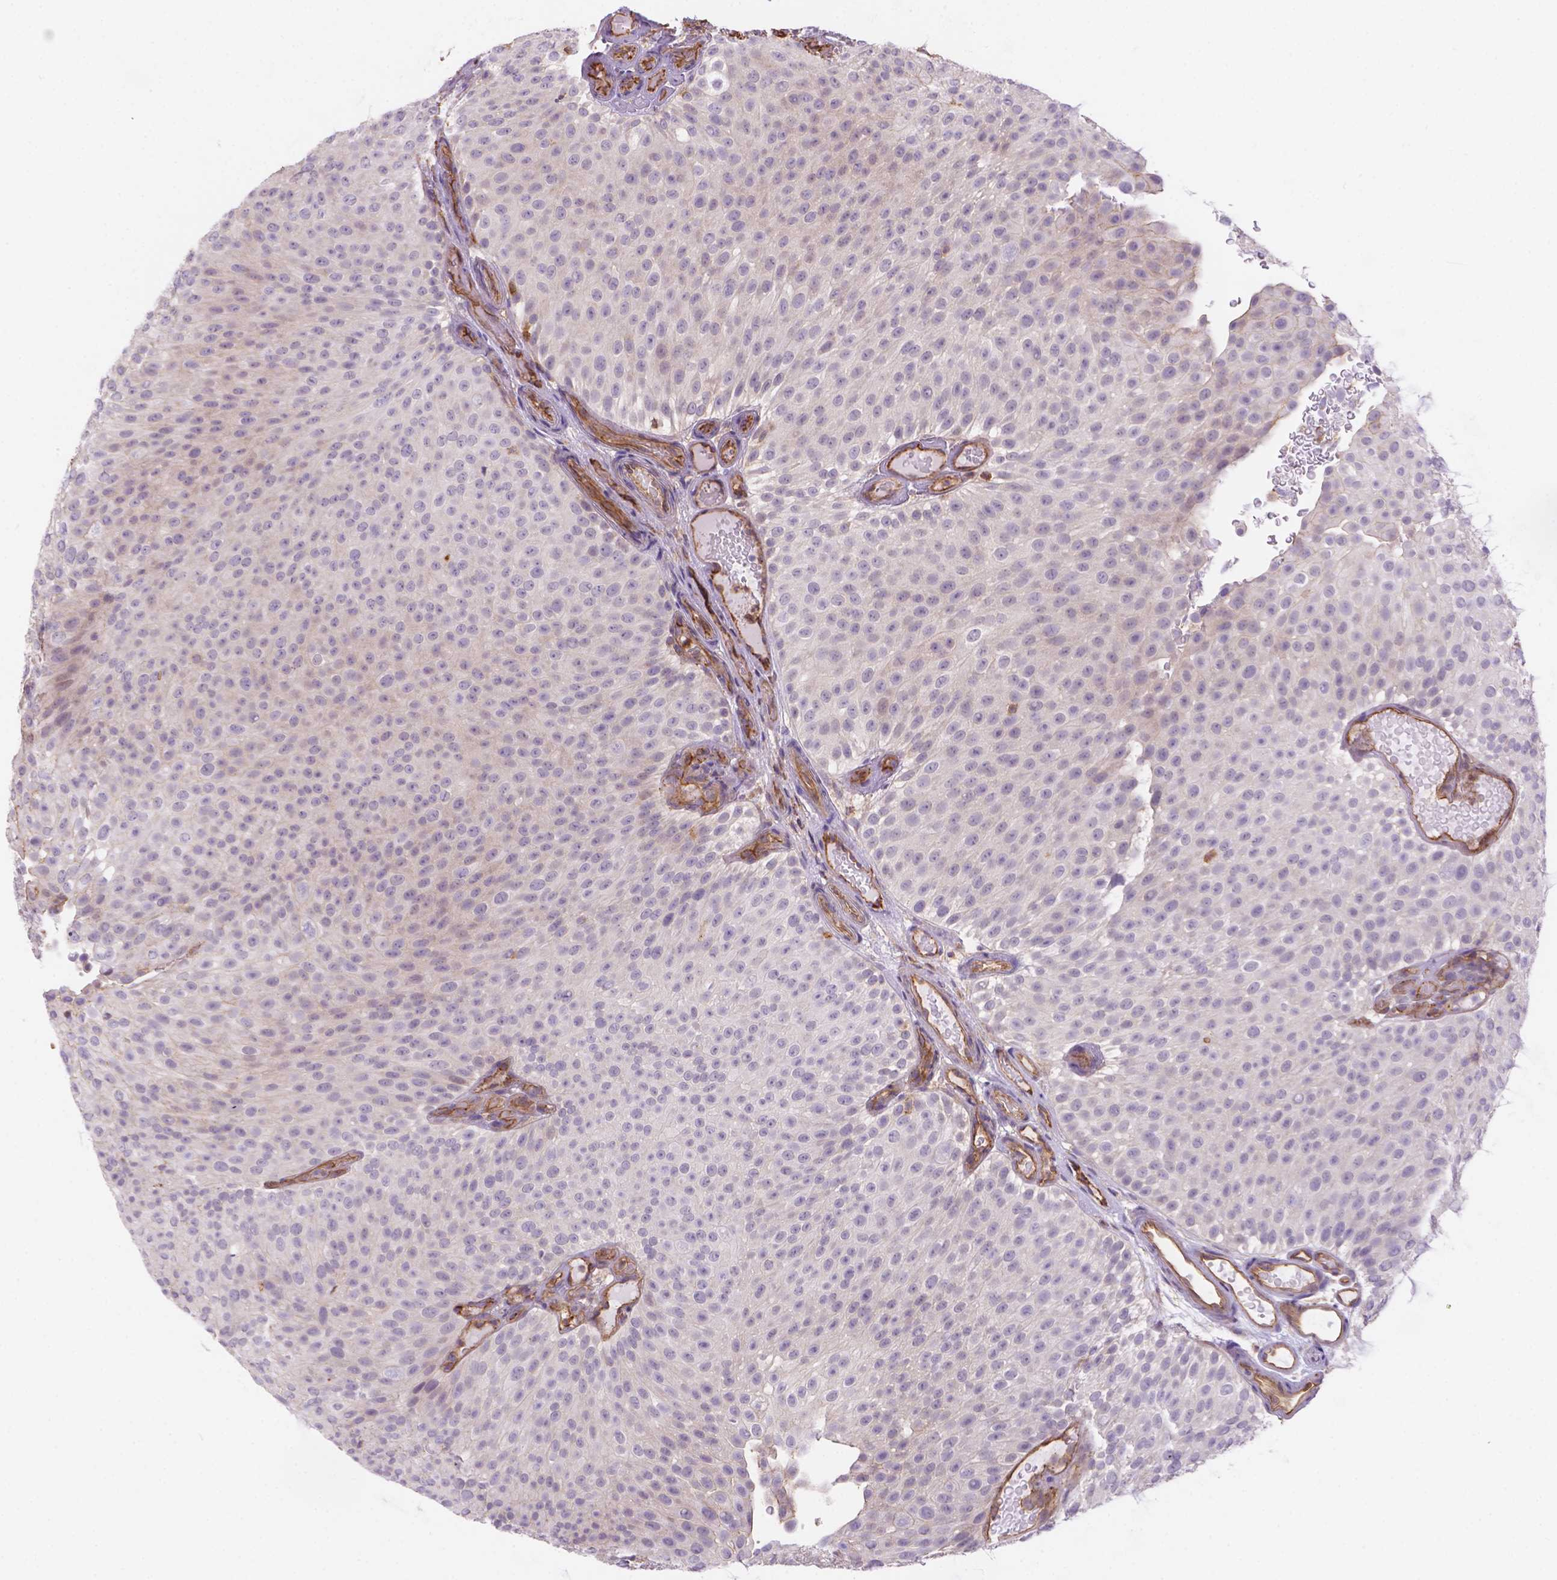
{"staining": {"intensity": "negative", "quantity": "none", "location": "none"}, "tissue": "urothelial cancer", "cell_type": "Tumor cells", "image_type": "cancer", "snomed": [{"axis": "morphology", "description": "Urothelial carcinoma, Low grade"}, {"axis": "topography", "description": "Urinary bladder"}], "caption": "Urothelial carcinoma (low-grade) was stained to show a protein in brown. There is no significant positivity in tumor cells. (Brightfield microscopy of DAB (3,3'-diaminobenzidine) IHC at high magnification).", "gene": "DMWD", "patient": {"sex": "male", "age": 78}}